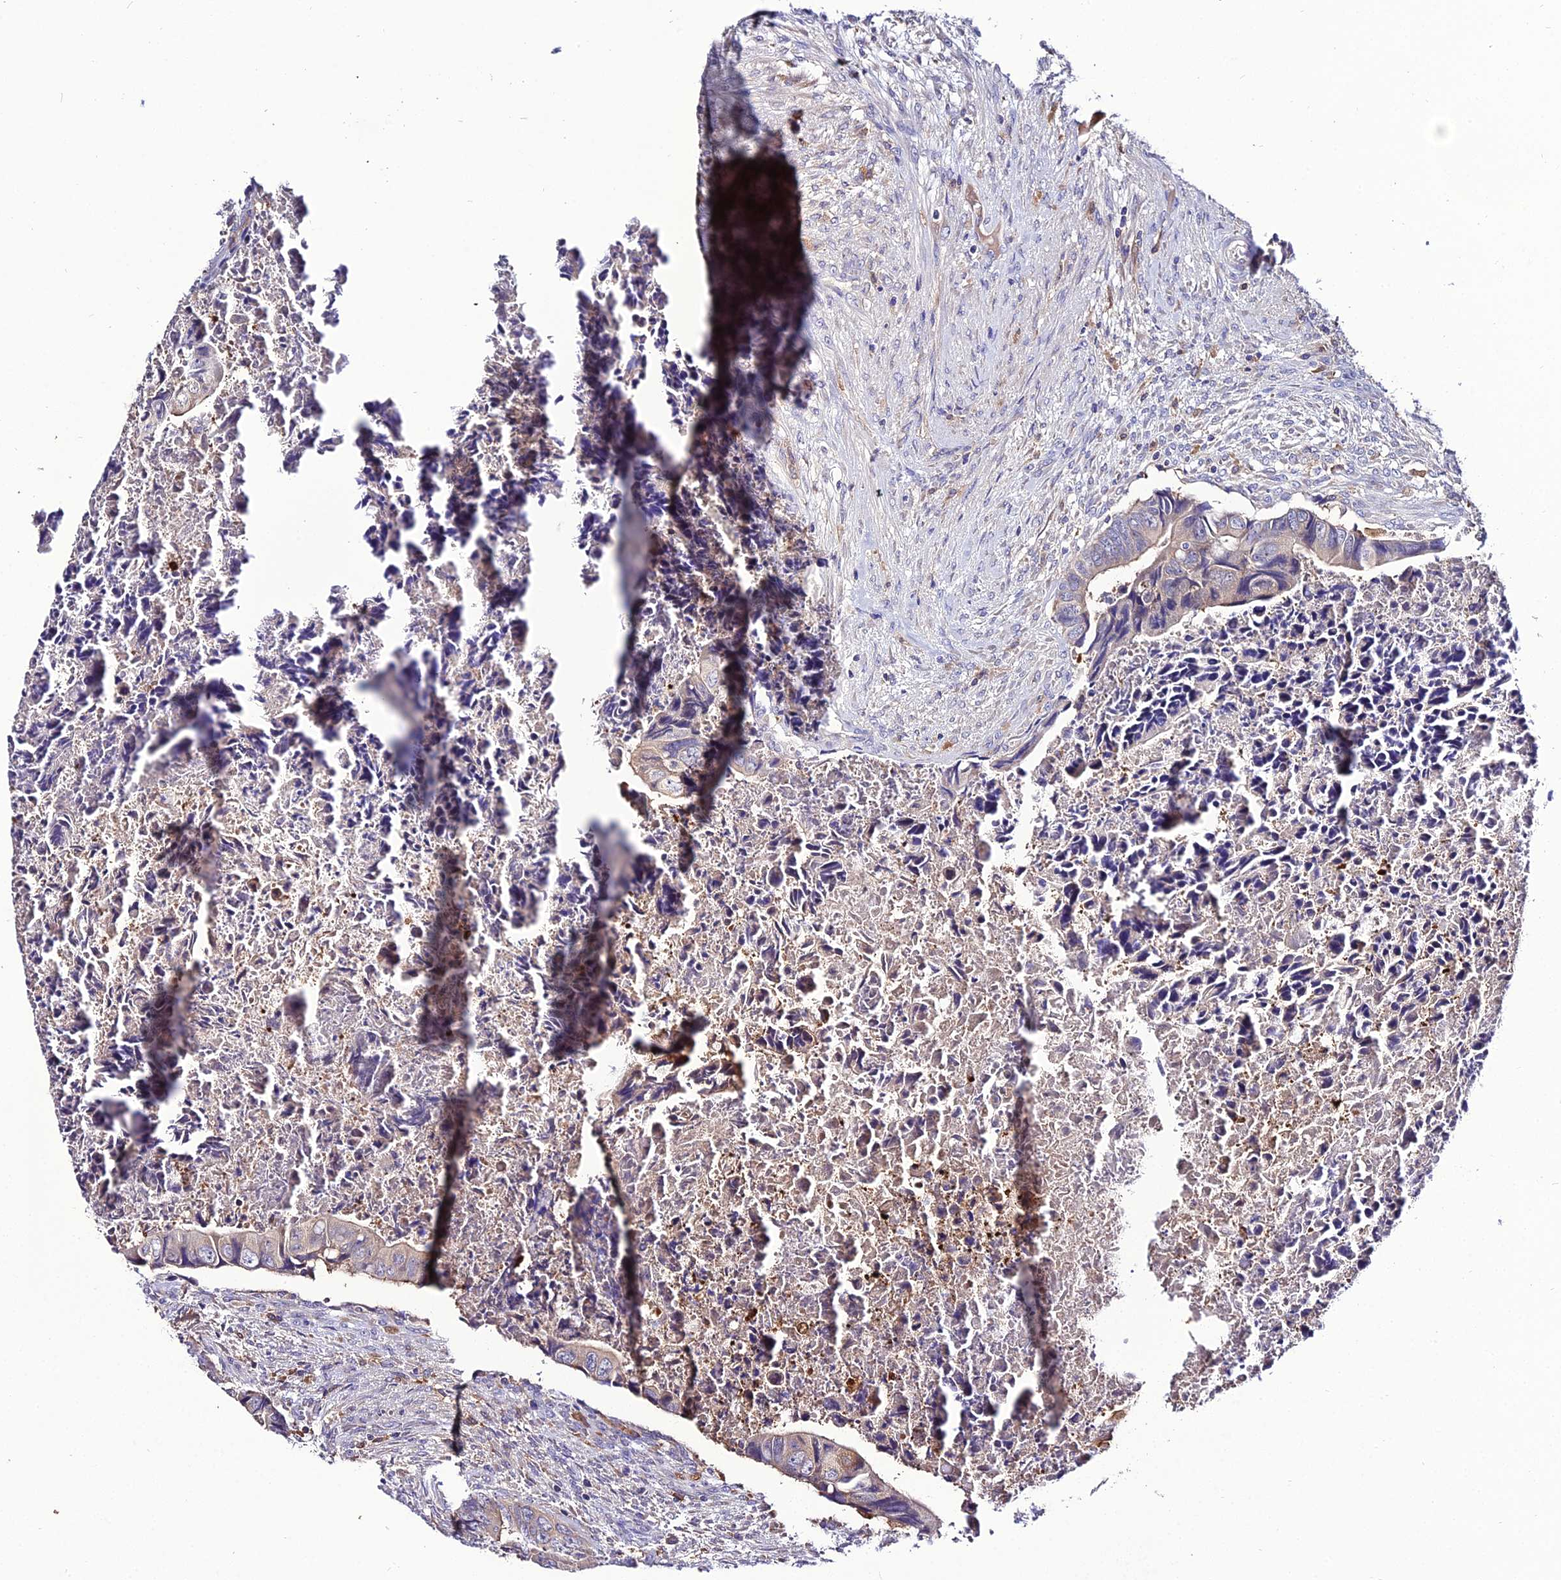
{"staining": {"intensity": "moderate", "quantity": "<25%", "location": "cytoplasmic/membranous"}, "tissue": "colorectal cancer", "cell_type": "Tumor cells", "image_type": "cancer", "snomed": [{"axis": "morphology", "description": "Adenocarcinoma, NOS"}, {"axis": "topography", "description": "Rectum"}], "caption": "Protein expression analysis of human colorectal cancer (adenocarcinoma) reveals moderate cytoplasmic/membranous staining in approximately <25% of tumor cells. The protein is shown in brown color, while the nuclei are stained blue.", "gene": "C2orf69", "patient": {"sex": "female", "age": 78}}